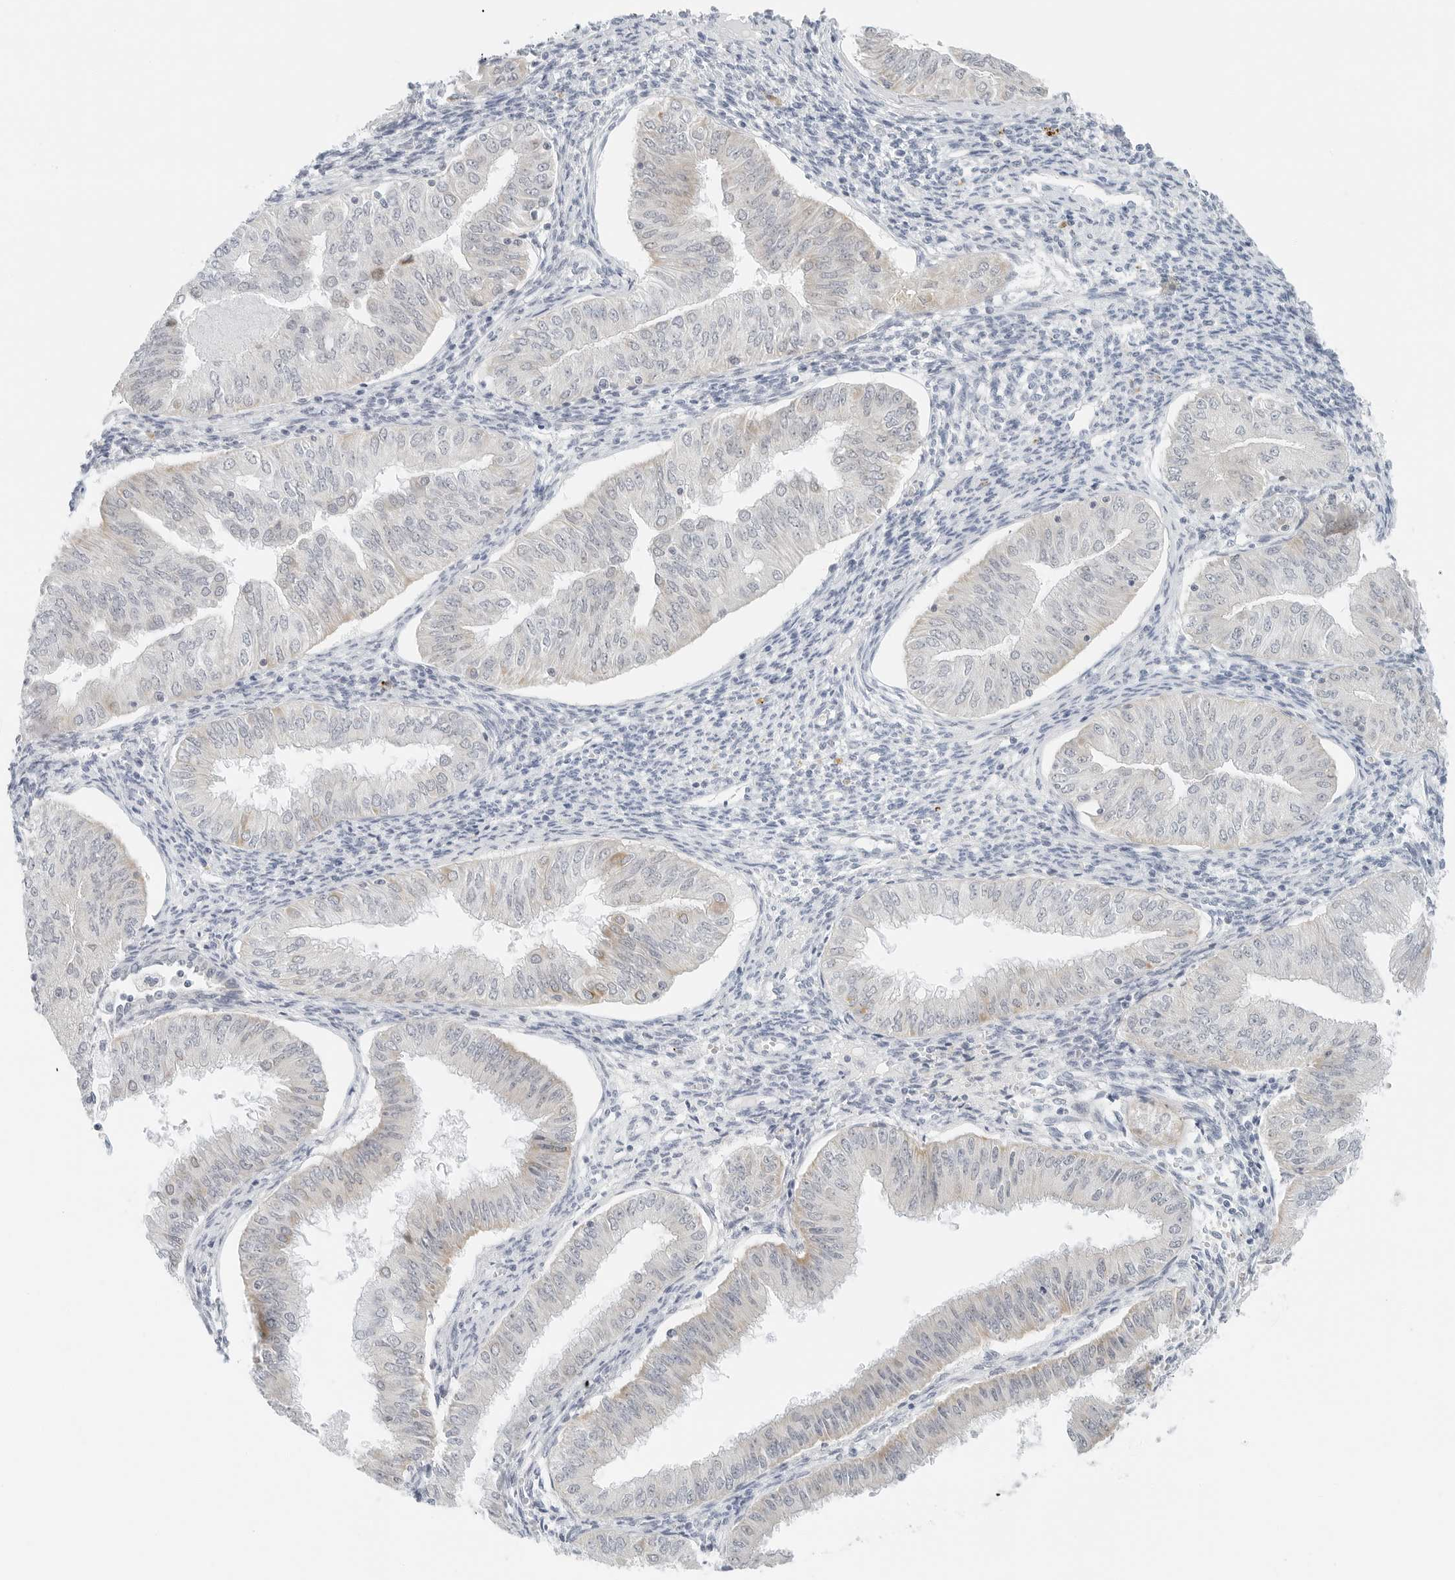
{"staining": {"intensity": "negative", "quantity": "none", "location": "none"}, "tissue": "endometrial cancer", "cell_type": "Tumor cells", "image_type": "cancer", "snomed": [{"axis": "morphology", "description": "Normal tissue, NOS"}, {"axis": "morphology", "description": "Adenocarcinoma, NOS"}, {"axis": "topography", "description": "Endometrium"}], "caption": "IHC photomicrograph of human endometrial cancer stained for a protein (brown), which displays no expression in tumor cells.", "gene": "CCSAP", "patient": {"sex": "female", "age": 53}}